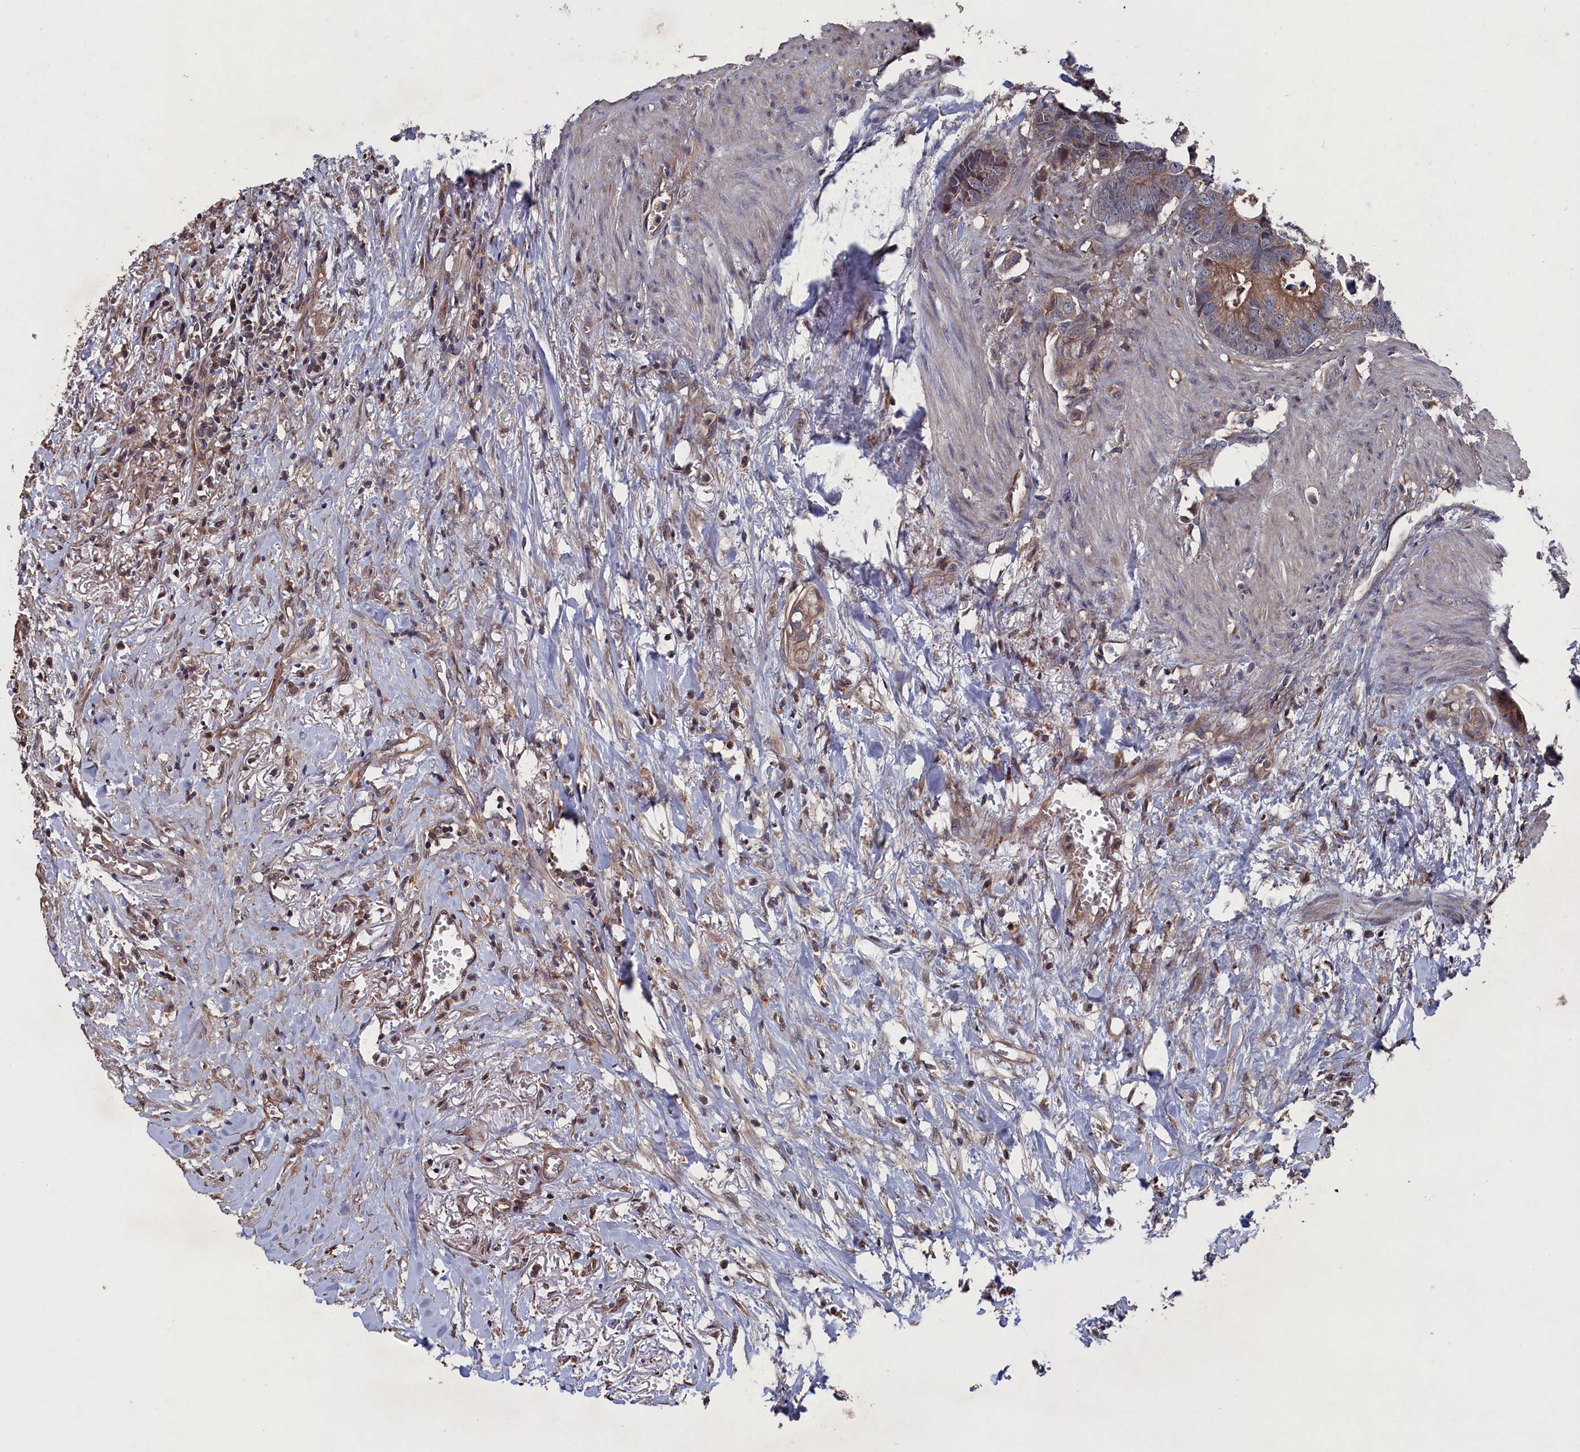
{"staining": {"intensity": "moderate", "quantity": ">75%", "location": "cytoplasmic/membranous"}, "tissue": "colorectal cancer", "cell_type": "Tumor cells", "image_type": "cancer", "snomed": [{"axis": "morphology", "description": "Adenocarcinoma, NOS"}, {"axis": "topography", "description": "Colon"}], "caption": "Brown immunohistochemical staining in adenocarcinoma (colorectal) shows moderate cytoplasmic/membranous staining in approximately >75% of tumor cells.", "gene": "SPATA13", "patient": {"sex": "female", "age": 57}}